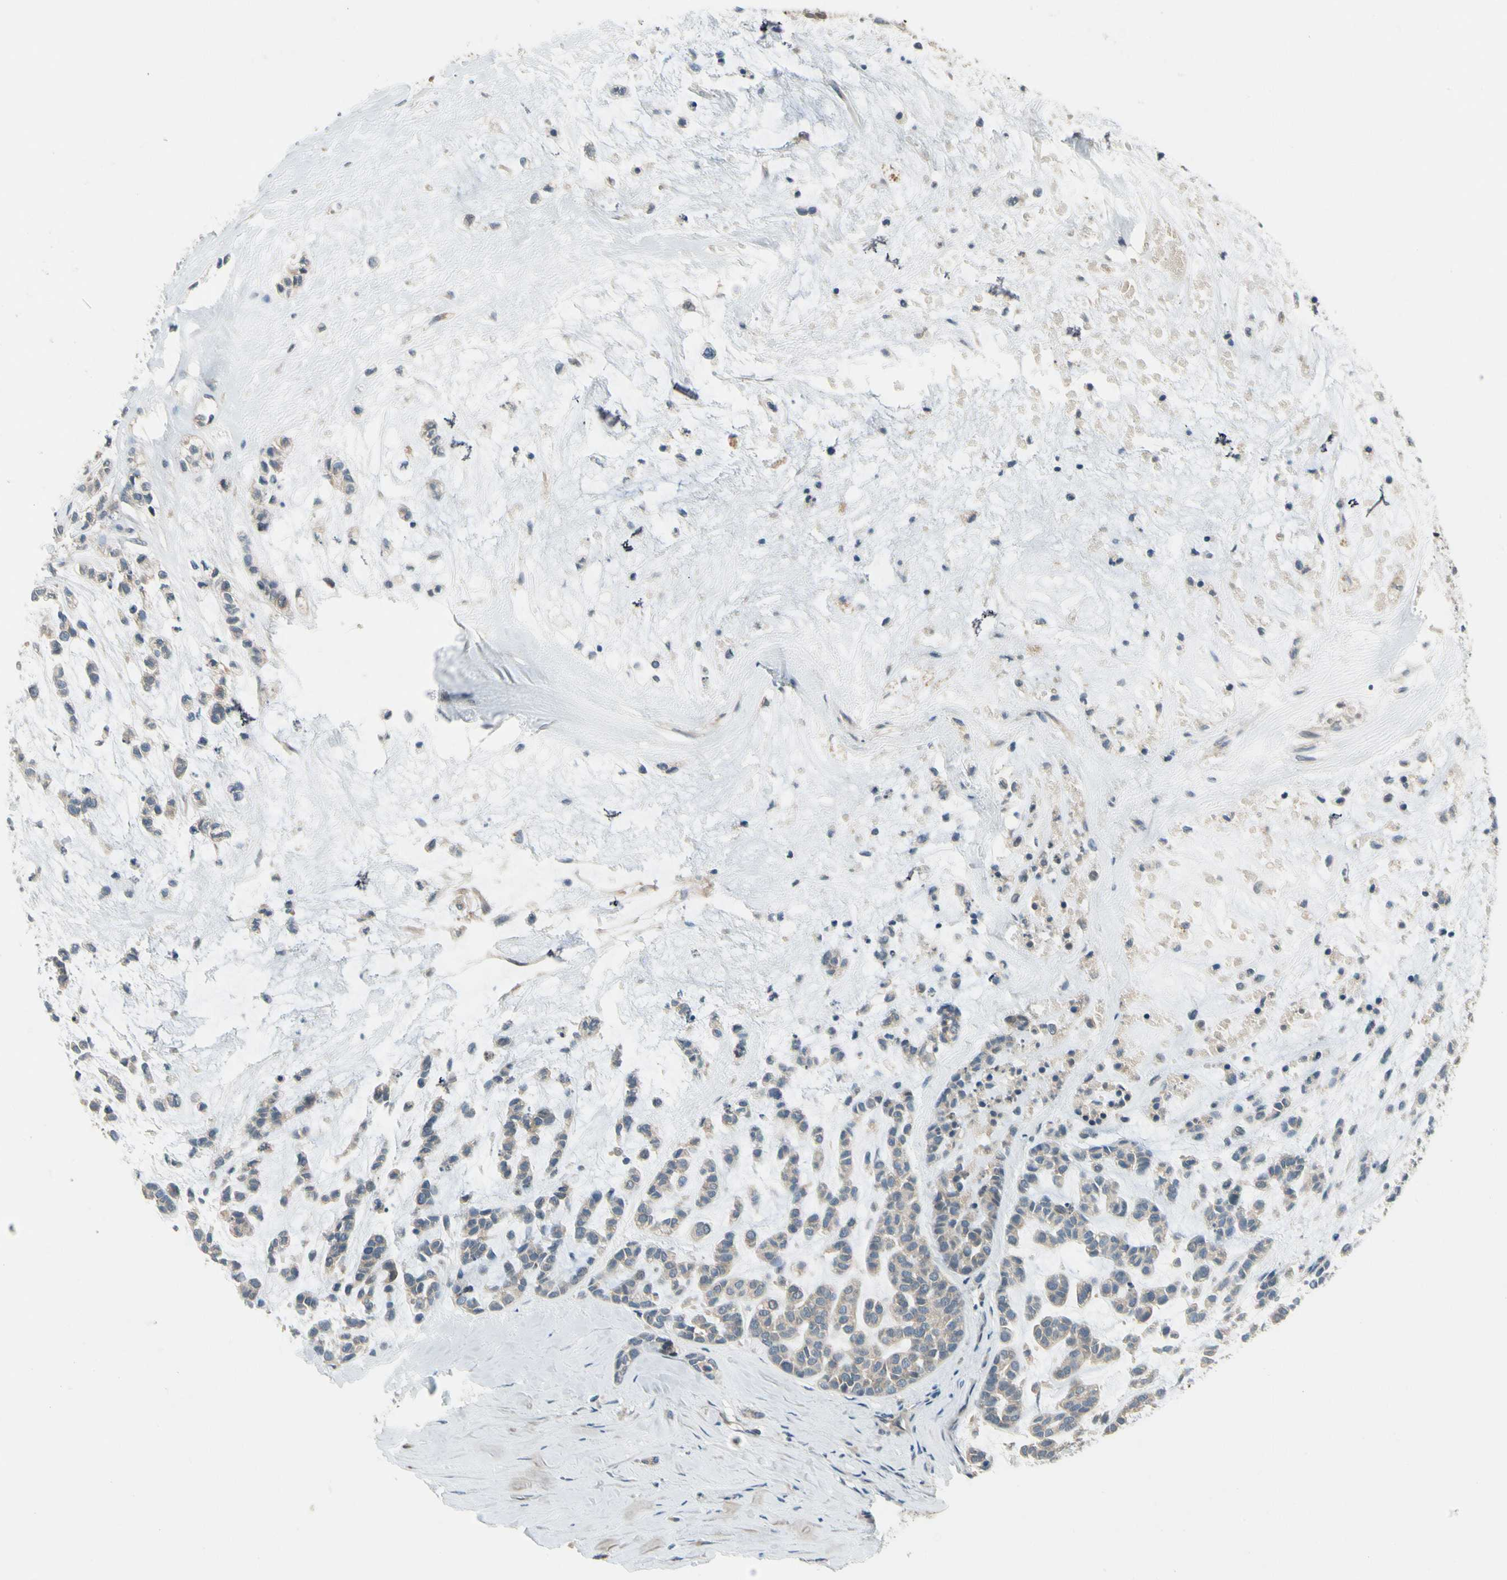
{"staining": {"intensity": "weak", "quantity": "25%-75%", "location": "cytoplasmic/membranous"}, "tissue": "head and neck cancer", "cell_type": "Tumor cells", "image_type": "cancer", "snomed": [{"axis": "morphology", "description": "Adenocarcinoma, NOS"}, {"axis": "morphology", "description": "Adenoma, NOS"}, {"axis": "topography", "description": "Head-Neck"}], "caption": "Head and neck cancer (adenoma) stained with a protein marker reveals weak staining in tumor cells.", "gene": "MST1R", "patient": {"sex": "female", "age": 55}}